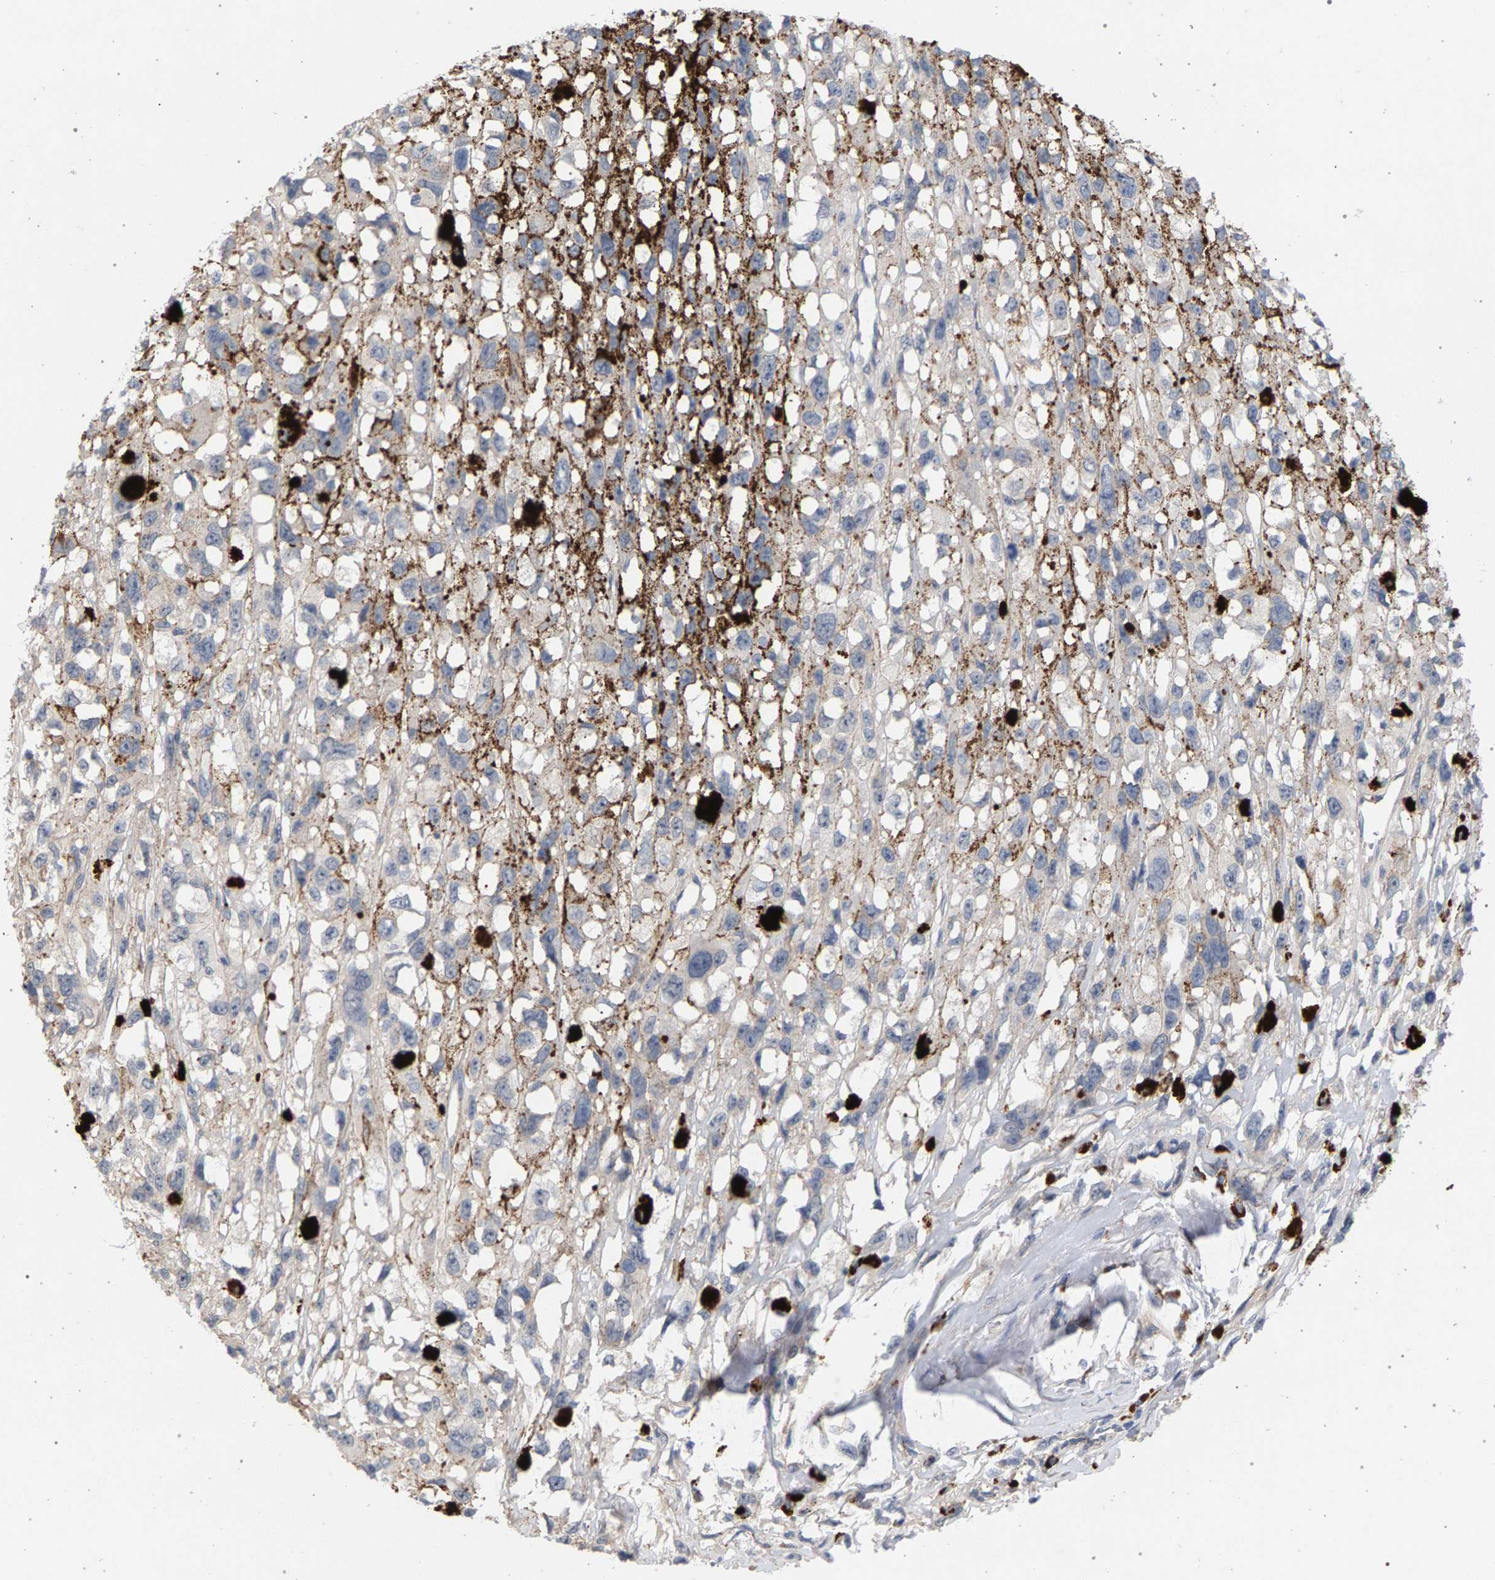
{"staining": {"intensity": "negative", "quantity": "none", "location": "none"}, "tissue": "melanoma", "cell_type": "Tumor cells", "image_type": "cancer", "snomed": [{"axis": "morphology", "description": "Malignant melanoma, Metastatic site"}, {"axis": "topography", "description": "Lymph node"}], "caption": "Tumor cells show no significant protein expression in malignant melanoma (metastatic site).", "gene": "MAMDC2", "patient": {"sex": "male", "age": 59}}